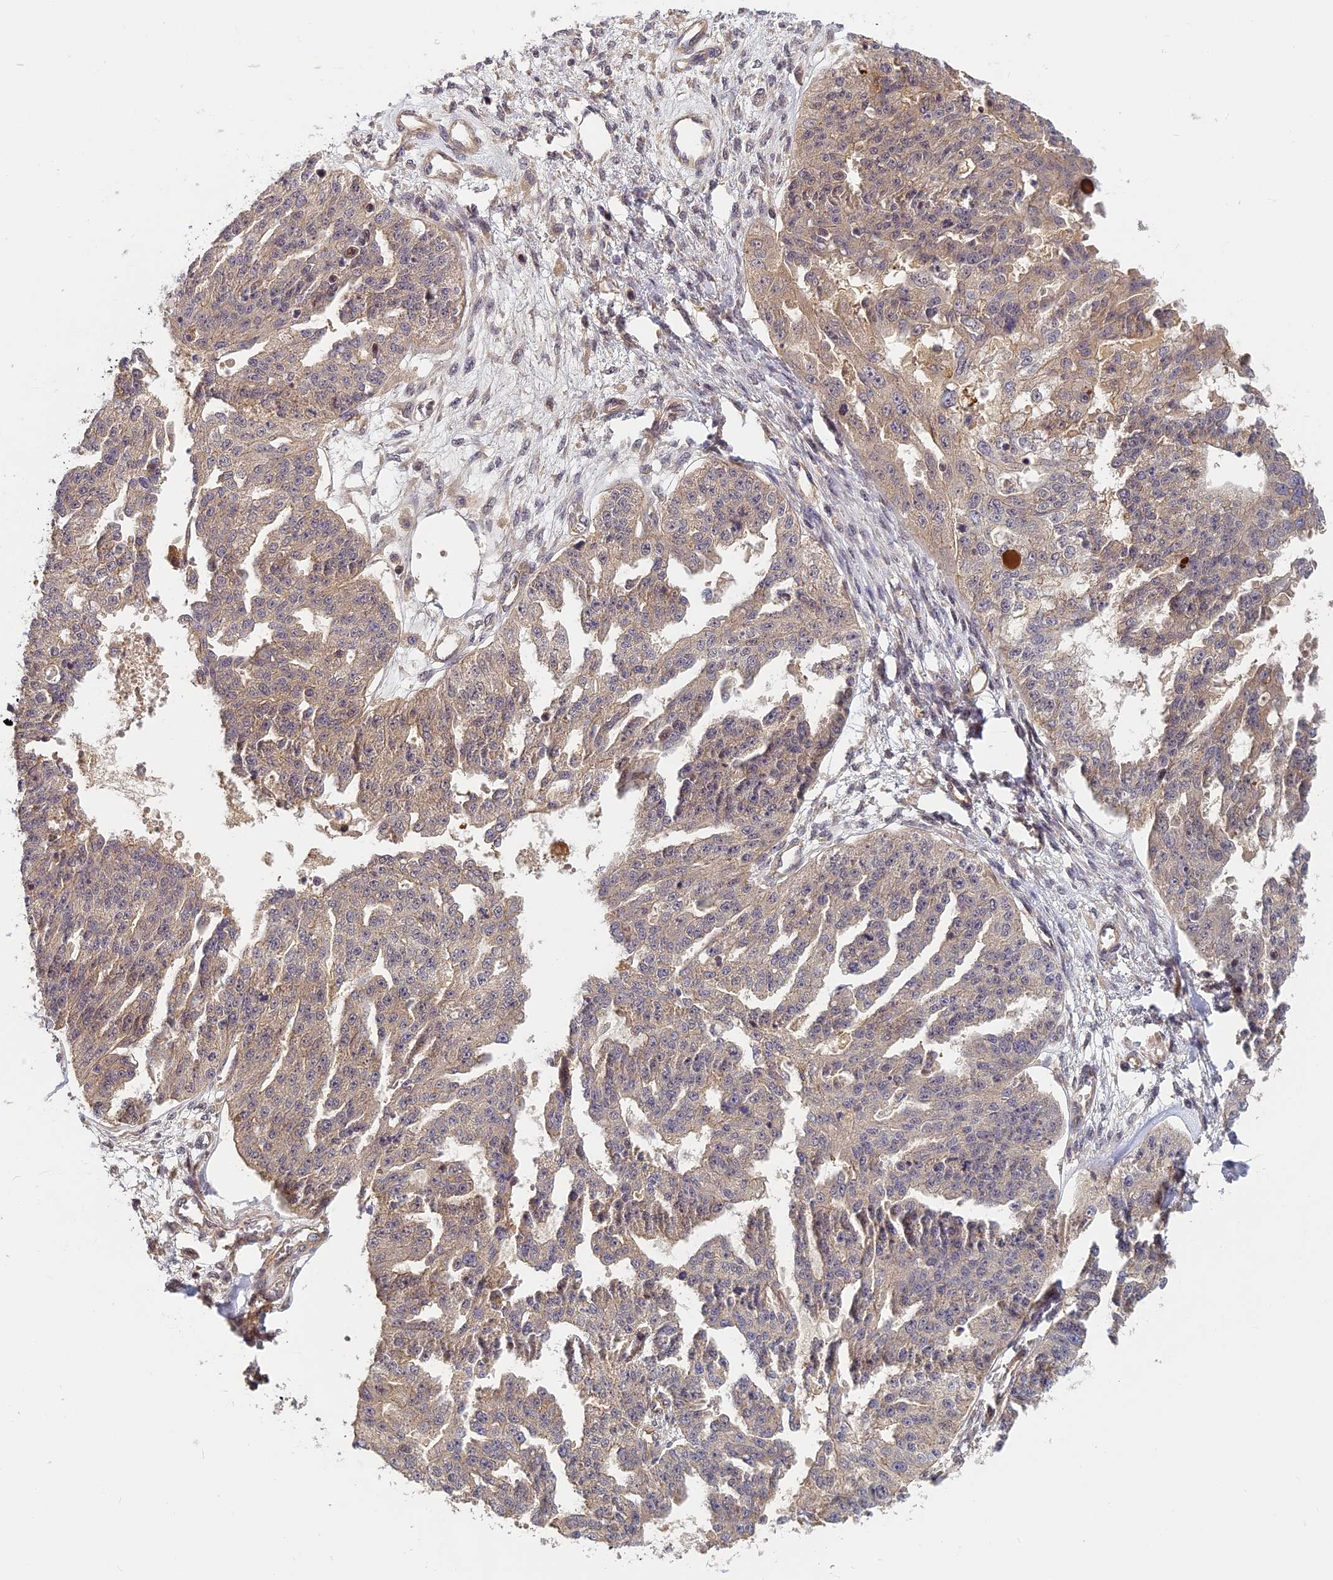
{"staining": {"intensity": "weak", "quantity": "25%-75%", "location": "cytoplasmic/membranous"}, "tissue": "ovarian cancer", "cell_type": "Tumor cells", "image_type": "cancer", "snomed": [{"axis": "morphology", "description": "Cystadenocarcinoma, serous, NOS"}, {"axis": "topography", "description": "Ovary"}], "caption": "Serous cystadenocarcinoma (ovarian) stained with a protein marker shows weak staining in tumor cells.", "gene": "PIKFYVE", "patient": {"sex": "female", "age": 58}}